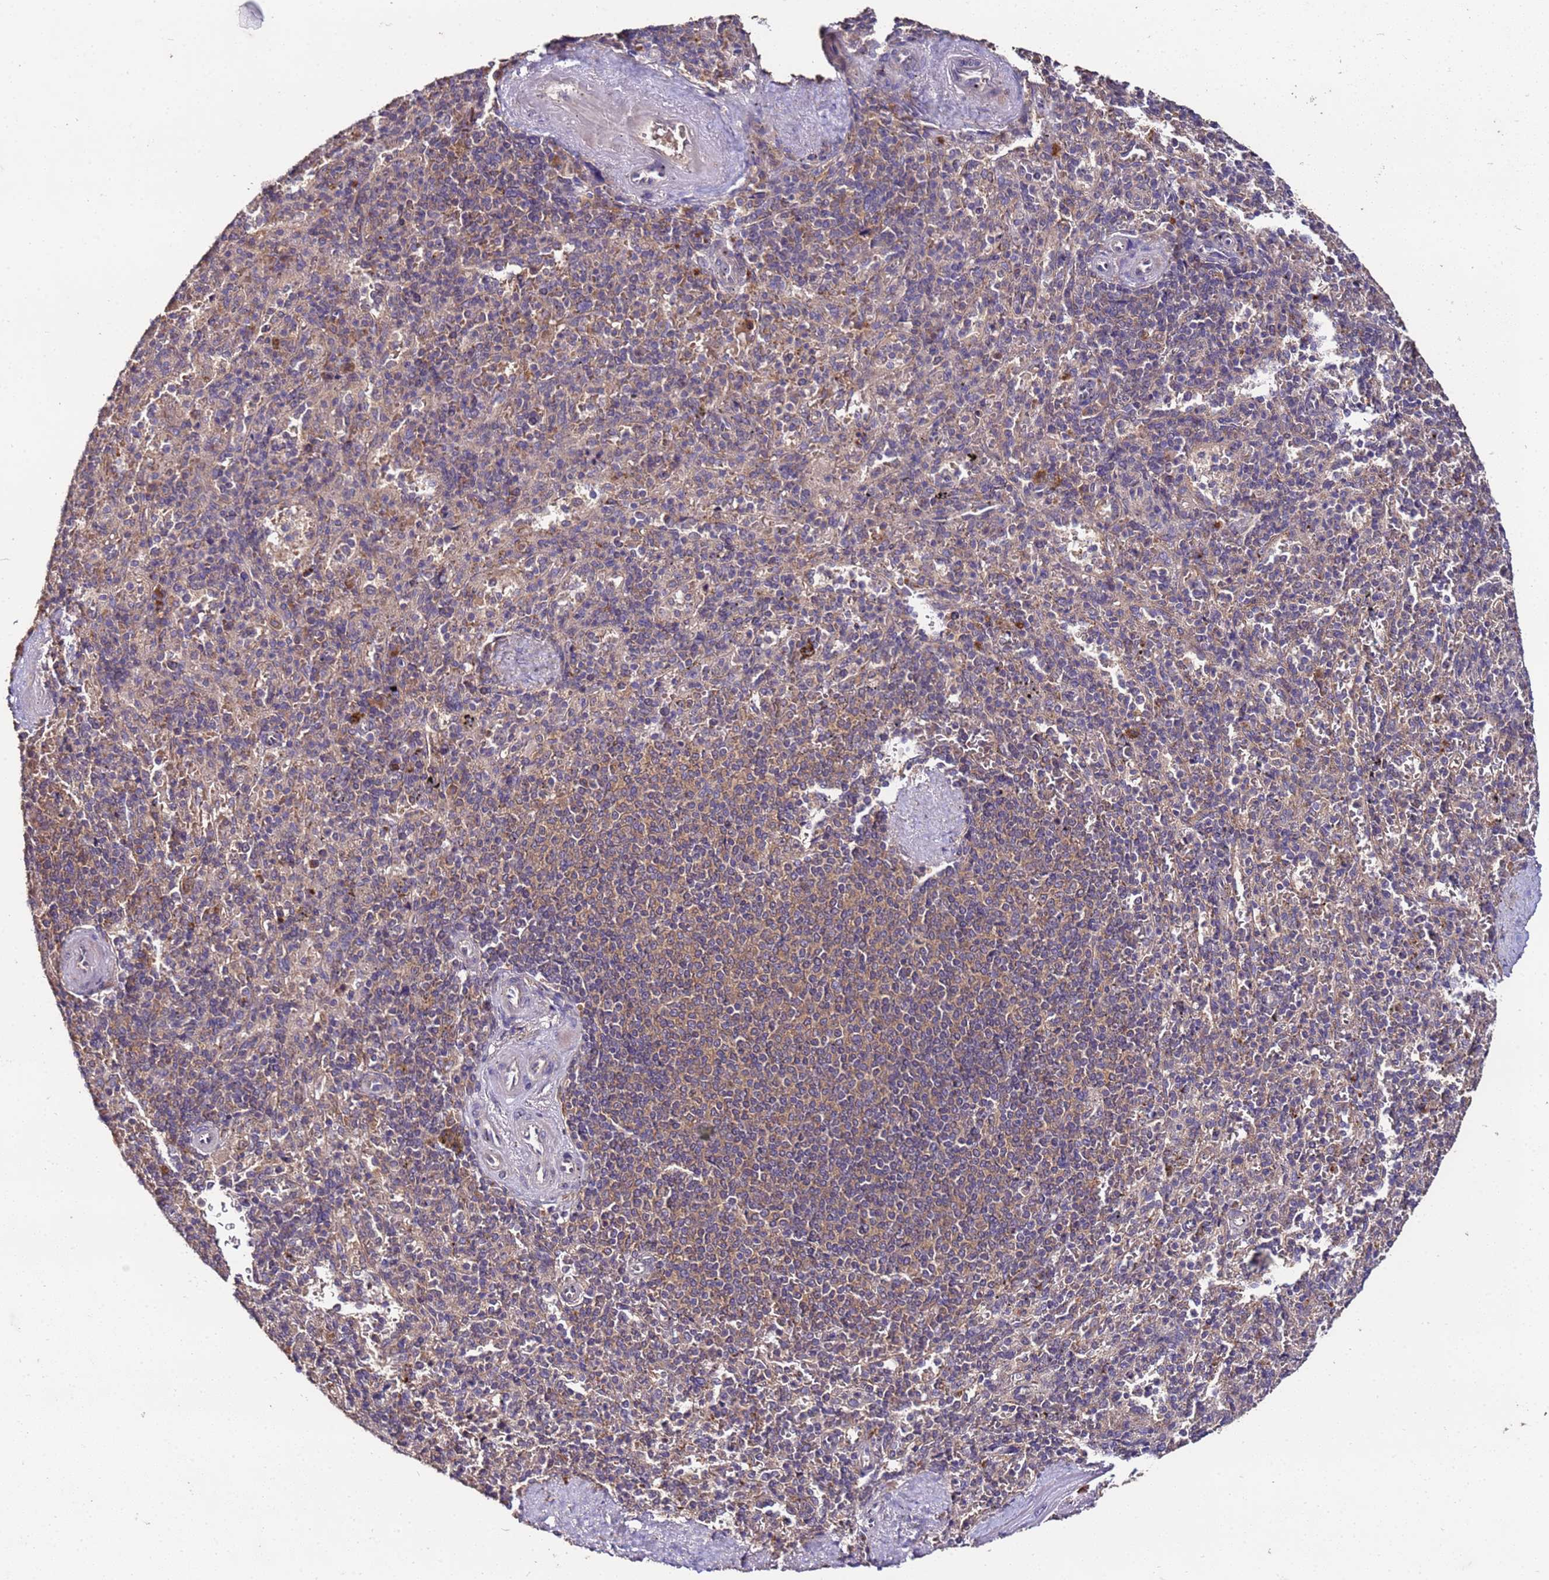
{"staining": {"intensity": "weak", "quantity": "25%-75%", "location": "cytoplasmic/membranous"}, "tissue": "spleen", "cell_type": "Cells in red pulp", "image_type": "normal", "snomed": [{"axis": "morphology", "description": "Normal tissue, NOS"}, {"axis": "topography", "description": "Spleen"}], "caption": "The micrograph reveals immunohistochemical staining of normal spleen. There is weak cytoplasmic/membranous staining is present in about 25%-75% of cells in red pulp.", "gene": "GSPT2", "patient": {"sex": "male", "age": 82}}